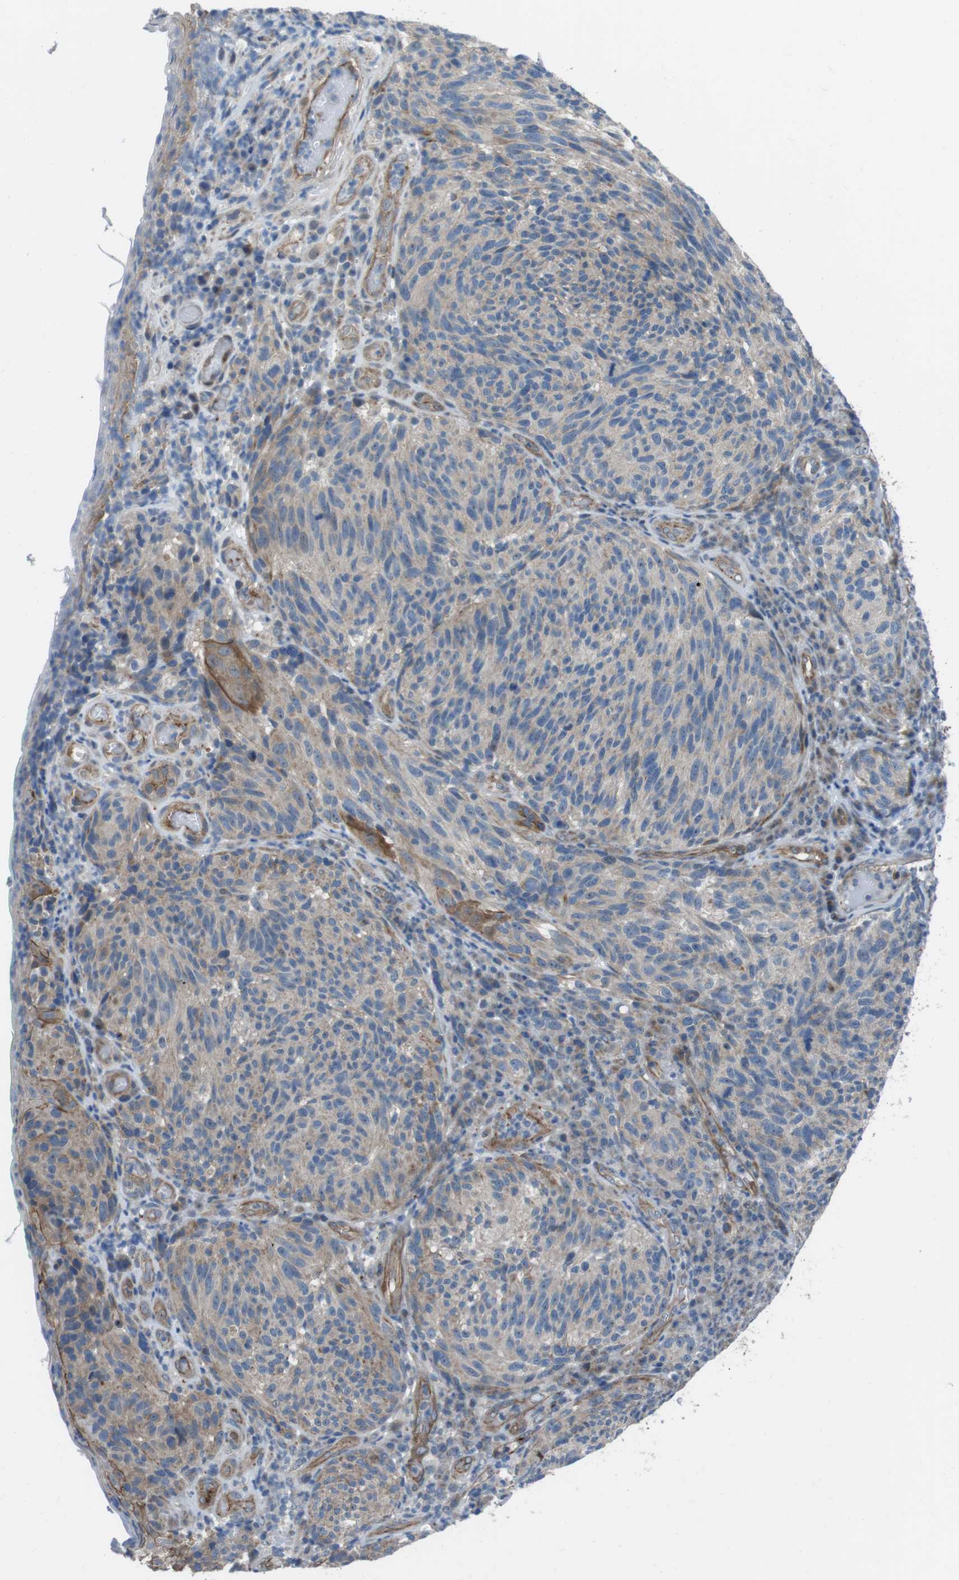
{"staining": {"intensity": "weak", "quantity": ">75%", "location": "cytoplasmic/membranous"}, "tissue": "melanoma", "cell_type": "Tumor cells", "image_type": "cancer", "snomed": [{"axis": "morphology", "description": "Malignant melanoma, NOS"}, {"axis": "topography", "description": "Skin"}], "caption": "A brown stain highlights weak cytoplasmic/membranous positivity of a protein in malignant melanoma tumor cells.", "gene": "FAM174B", "patient": {"sex": "female", "age": 73}}